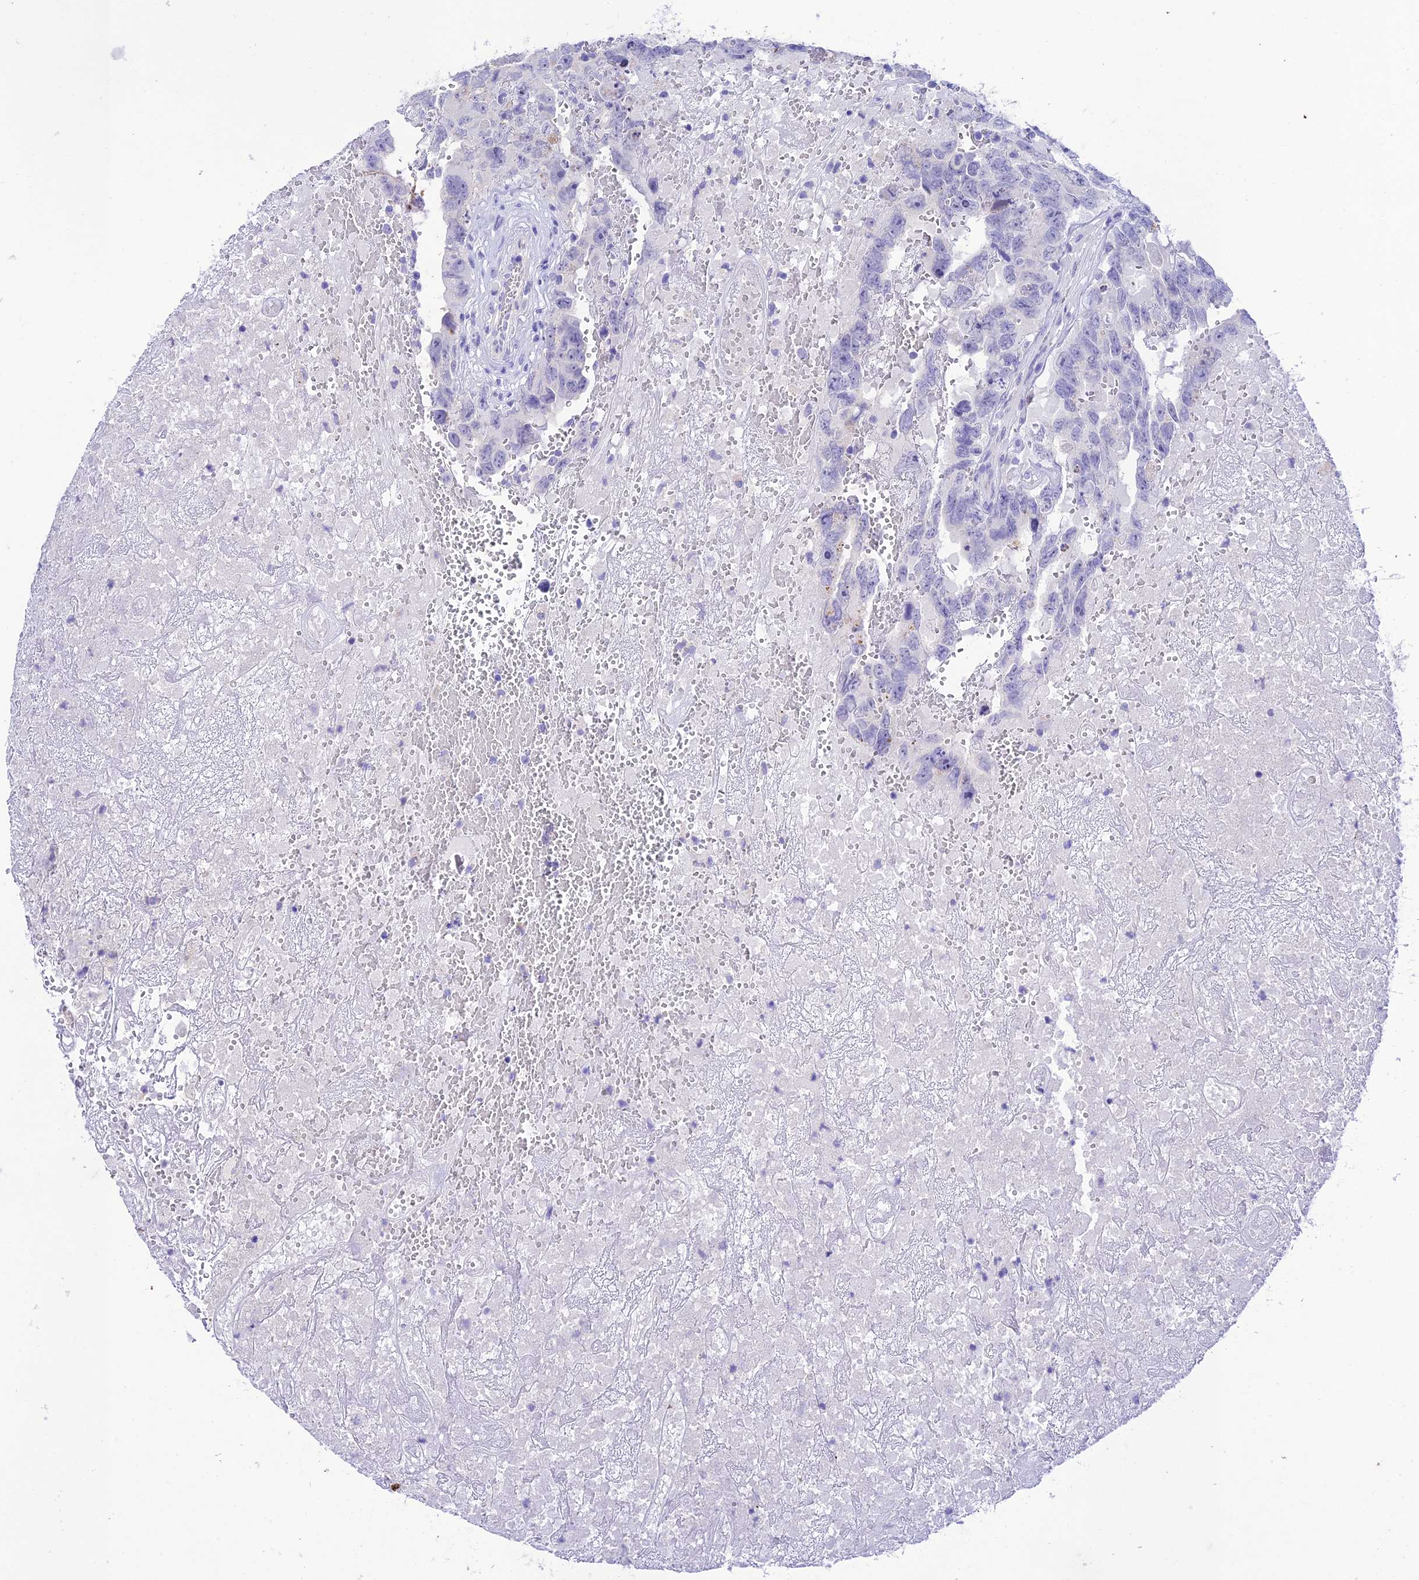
{"staining": {"intensity": "negative", "quantity": "none", "location": "none"}, "tissue": "testis cancer", "cell_type": "Tumor cells", "image_type": "cancer", "snomed": [{"axis": "morphology", "description": "Carcinoma, Embryonal, NOS"}, {"axis": "topography", "description": "Testis"}], "caption": "IHC of embryonal carcinoma (testis) exhibits no positivity in tumor cells.", "gene": "NLRP6", "patient": {"sex": "male", "age": 45}}